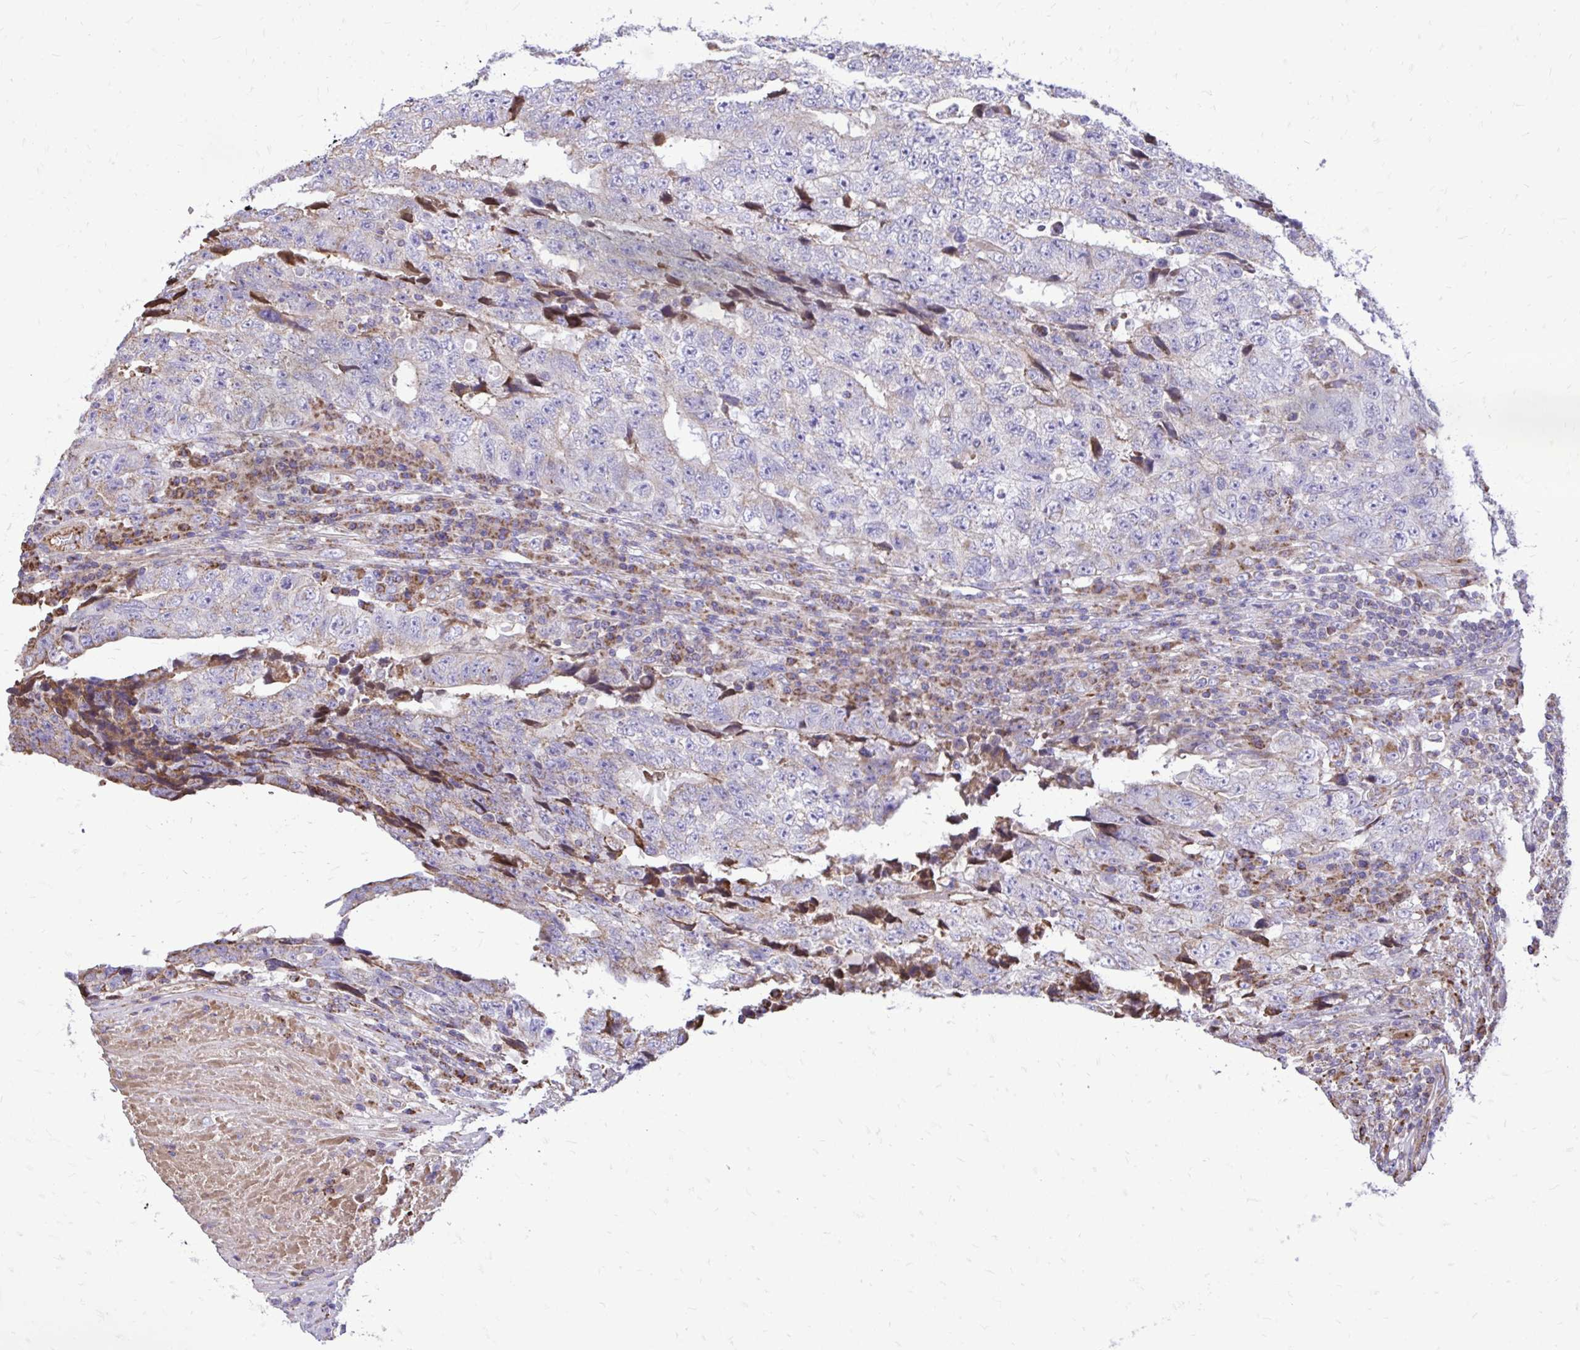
{"staining": {"intensity": "negative", "quantity": "none", "location": "none"}, "tissue": "testis cancer", "cell_type": "Tumor cells", "image_type": "cancer", "snomed": [{"axis": "morphology", "description": "Necrosis, NOS"}, {"axis": "morphology", "description": "Carcinoma, Embryonal, NOS"}, {"axis": "topography", "description": "Testis"}], "caption": "Histopathology image shows no protein expression in tumor cells of testis cancer (embryonal carcinoma) tissue.", "gene": "ATP13A2", "patient": {"sex": "male", "age": 19}}